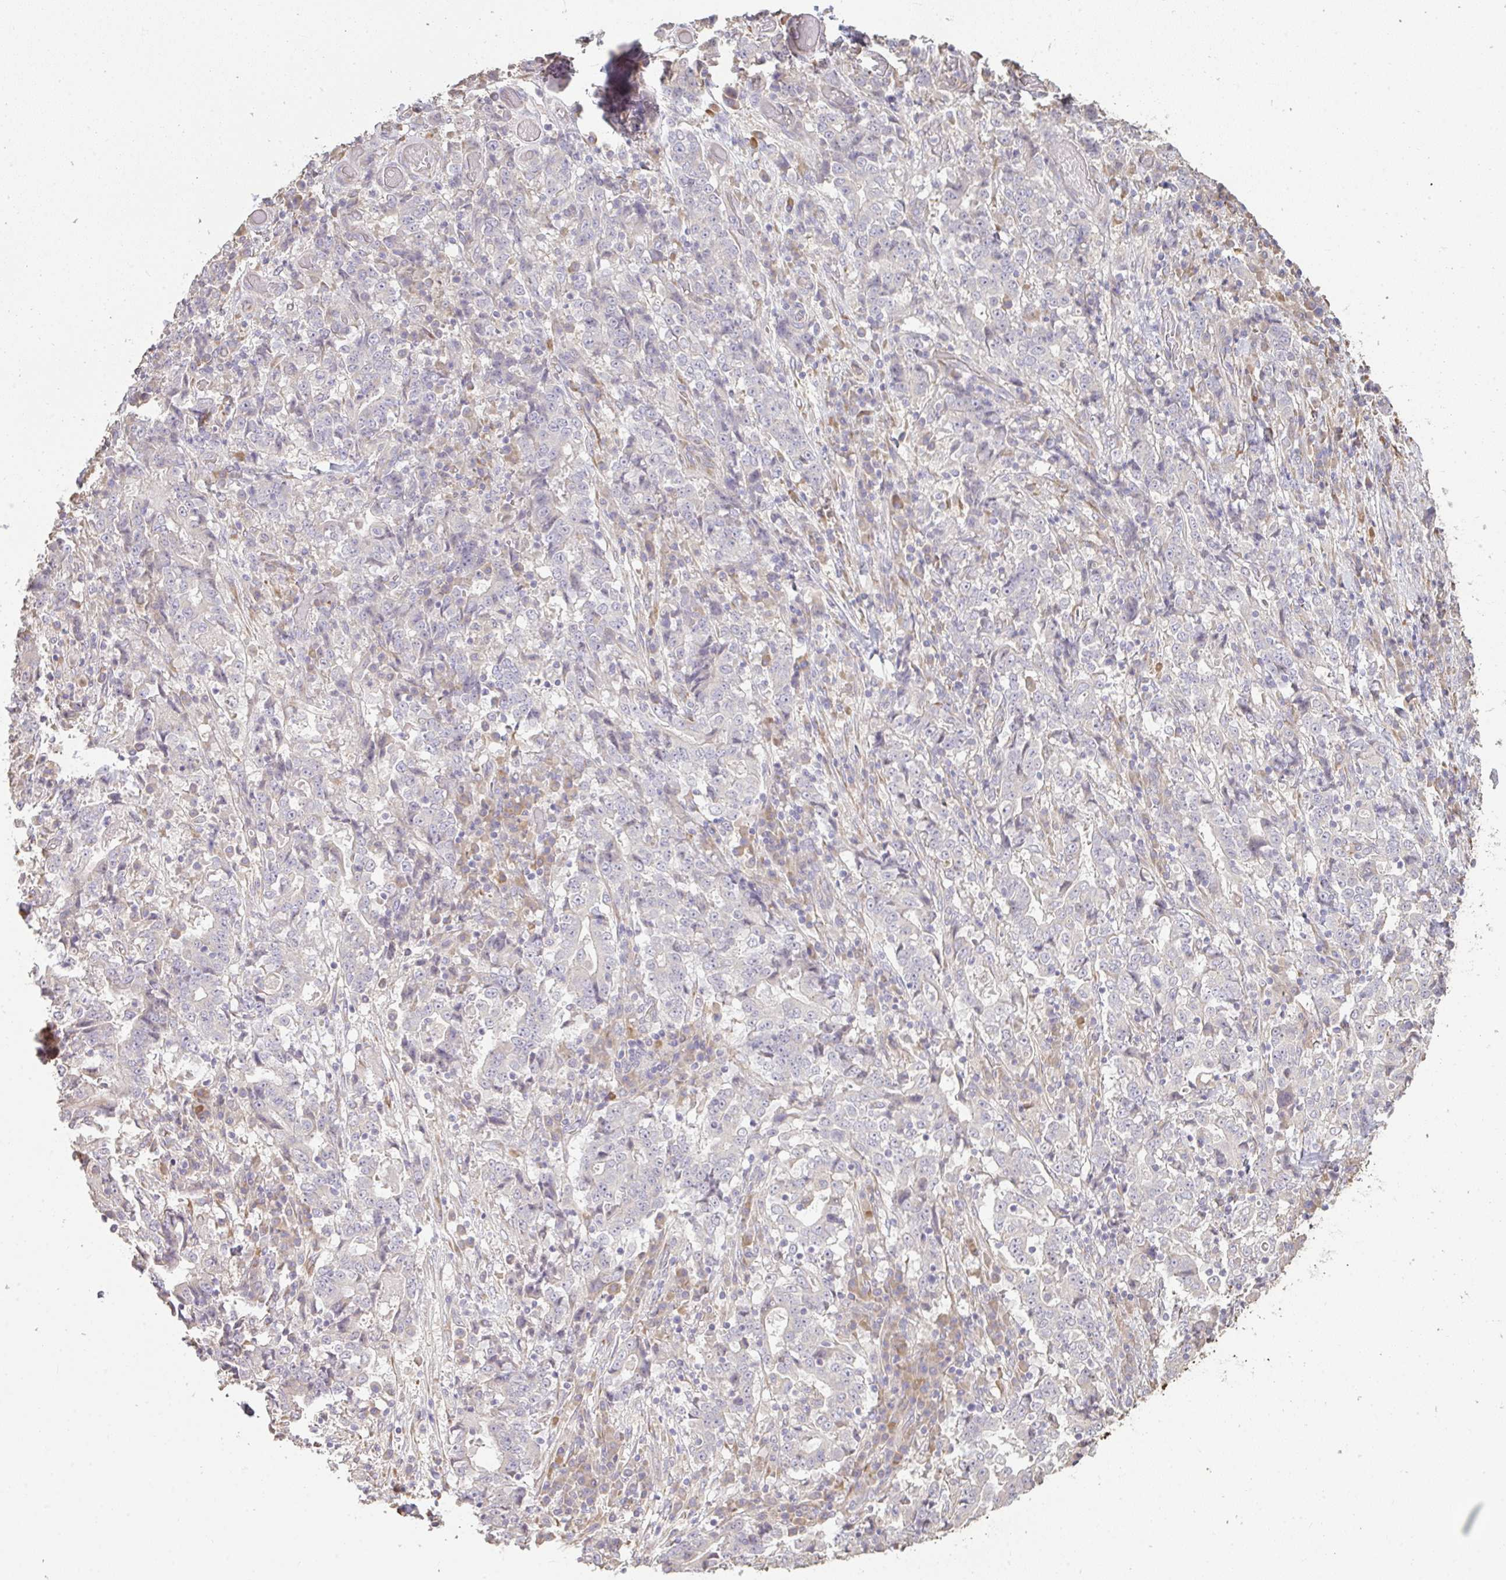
{"staining": {"intensity": "negative", "quantity": "none", "location": "none"}, "tissue": "stomach cancer", "cell_type": "Tumor cells", "image_type": "cancer", "snomed": [{"axis": "morphology", "description": "Normal tissue, NOS"}, {"axis": "morphology", "description": "Adenocarcinoma, NOS"}, {"axis": "topography", "description": "Stomach, upper"}, {"axis": "topography", "description": "Stomach"}], "caption": "Tumor cells are negative for brown protein staining in adenocarcinoma (stomach).", "gene": "BRINP3", "patient": {"sex": "male", "age": 59}}